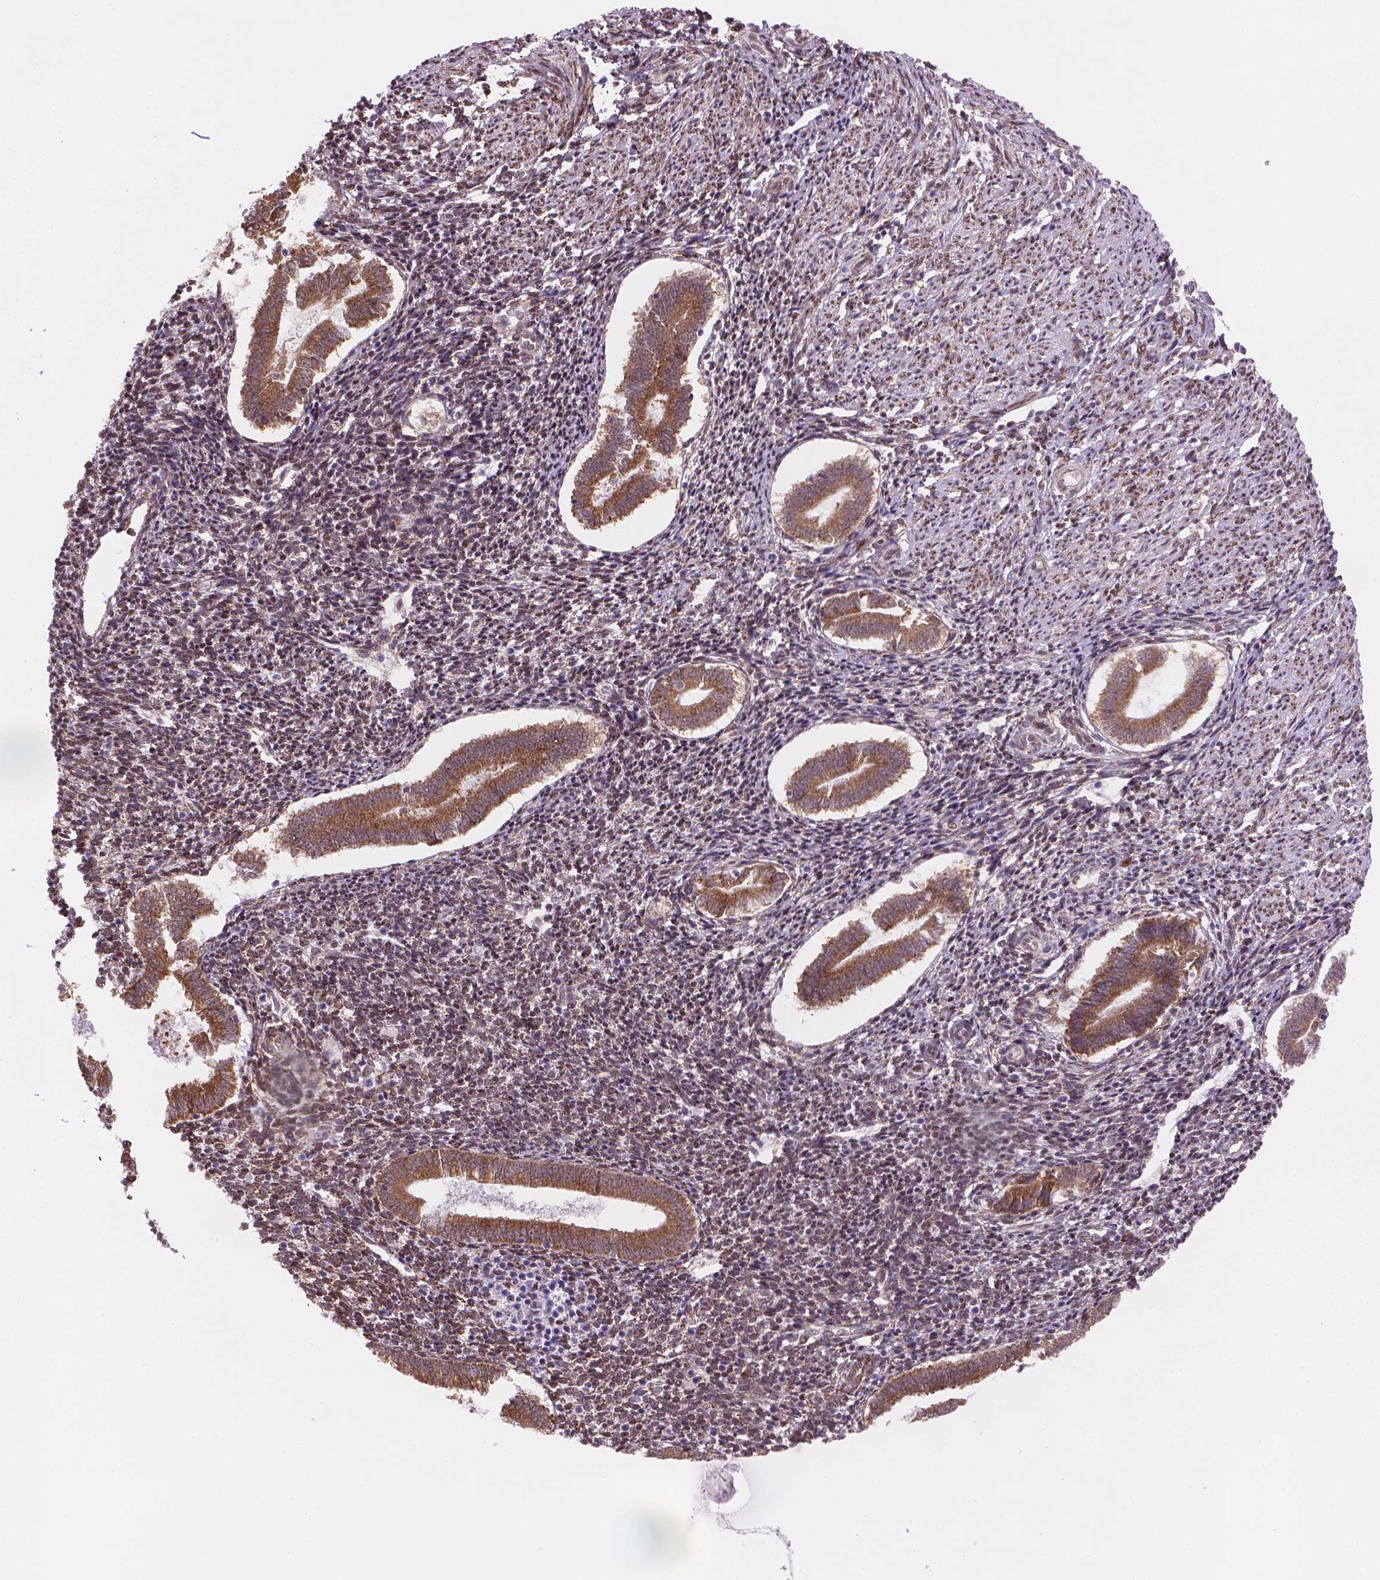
{"staining": {"intensity": "strong", "quantity": "25%-75%", "location": "cytoplasmic/membranous"}, "tissue": "endometrium", "cell_type": "Cells in endometrial stroma", "image_type": "normal", "snomed": [{"axis": "morphology", "description": "Normal tissue, NOS"}, {"axis": "topography", "description": "Endometrium"}], "caption": "Protein analysis of unremarkable endometrium exhibits strong cytoplasmic/membranous staining in about 25%-75% of cells in endometrial stroma. (Brightfield microscopy of DAB IHC at high magnification).", "gene": "FNIP1", "patient": {"sex": "female", "age": 25}}